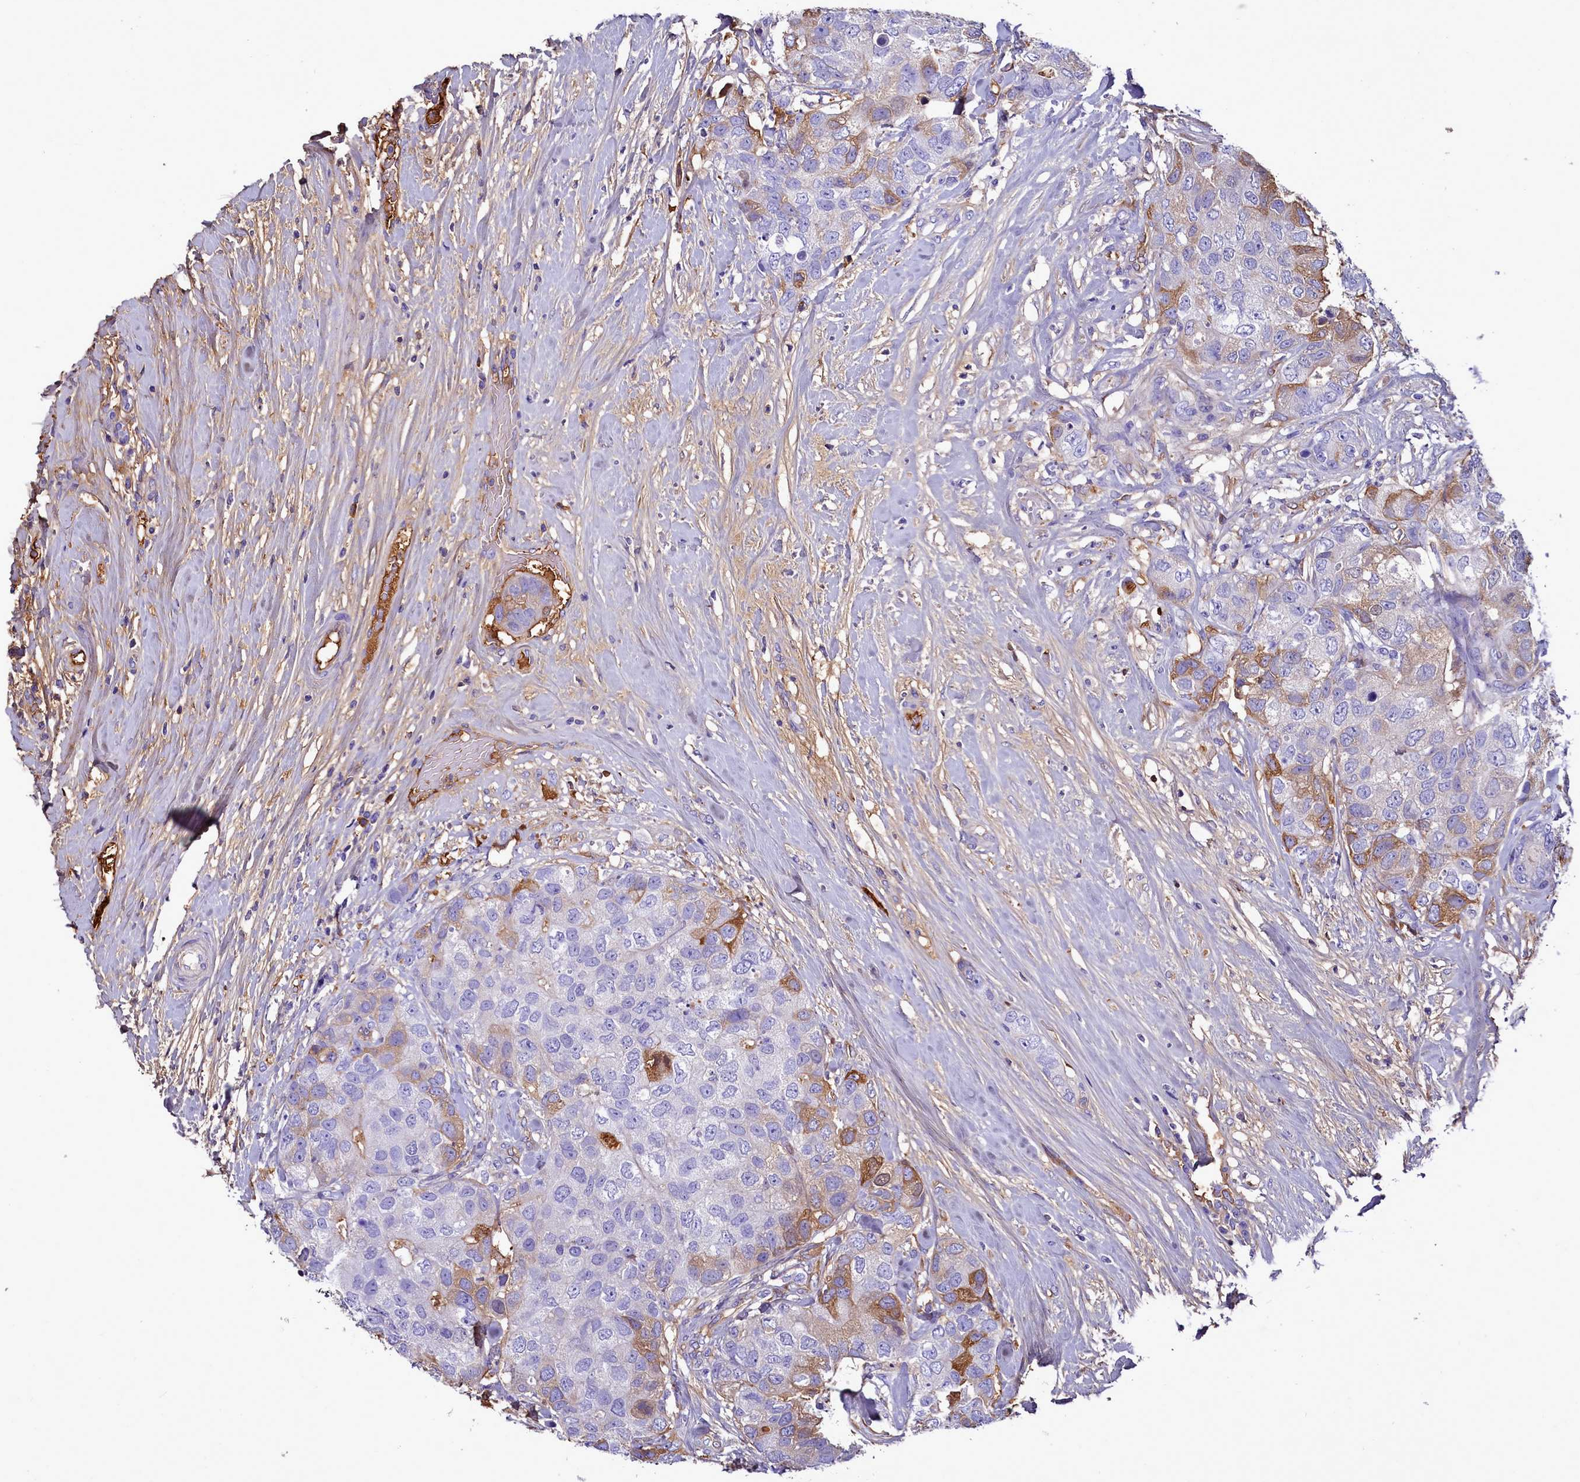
{"staining": {"intensity": "moderate", "quantity": "<25%", "location": "cytoplasmic/membranous"}, "tissue": "breast cancer", "cell_type": "Tumor cells", "image_type": "cancer", "snomed": [{"axis": "morphology", "description": "Duct carcinoma"}, {"axis": "topography", "description": "Breast"}], "caption": "Approximately <25% of tumor cells in human breast cancer demonstrate moderate cytoplasmic/membranous protein staining as visualized by brown immunohistochemical staining.", "gene": "H1-7", "patient": {"sex": "female", "age": 62}}